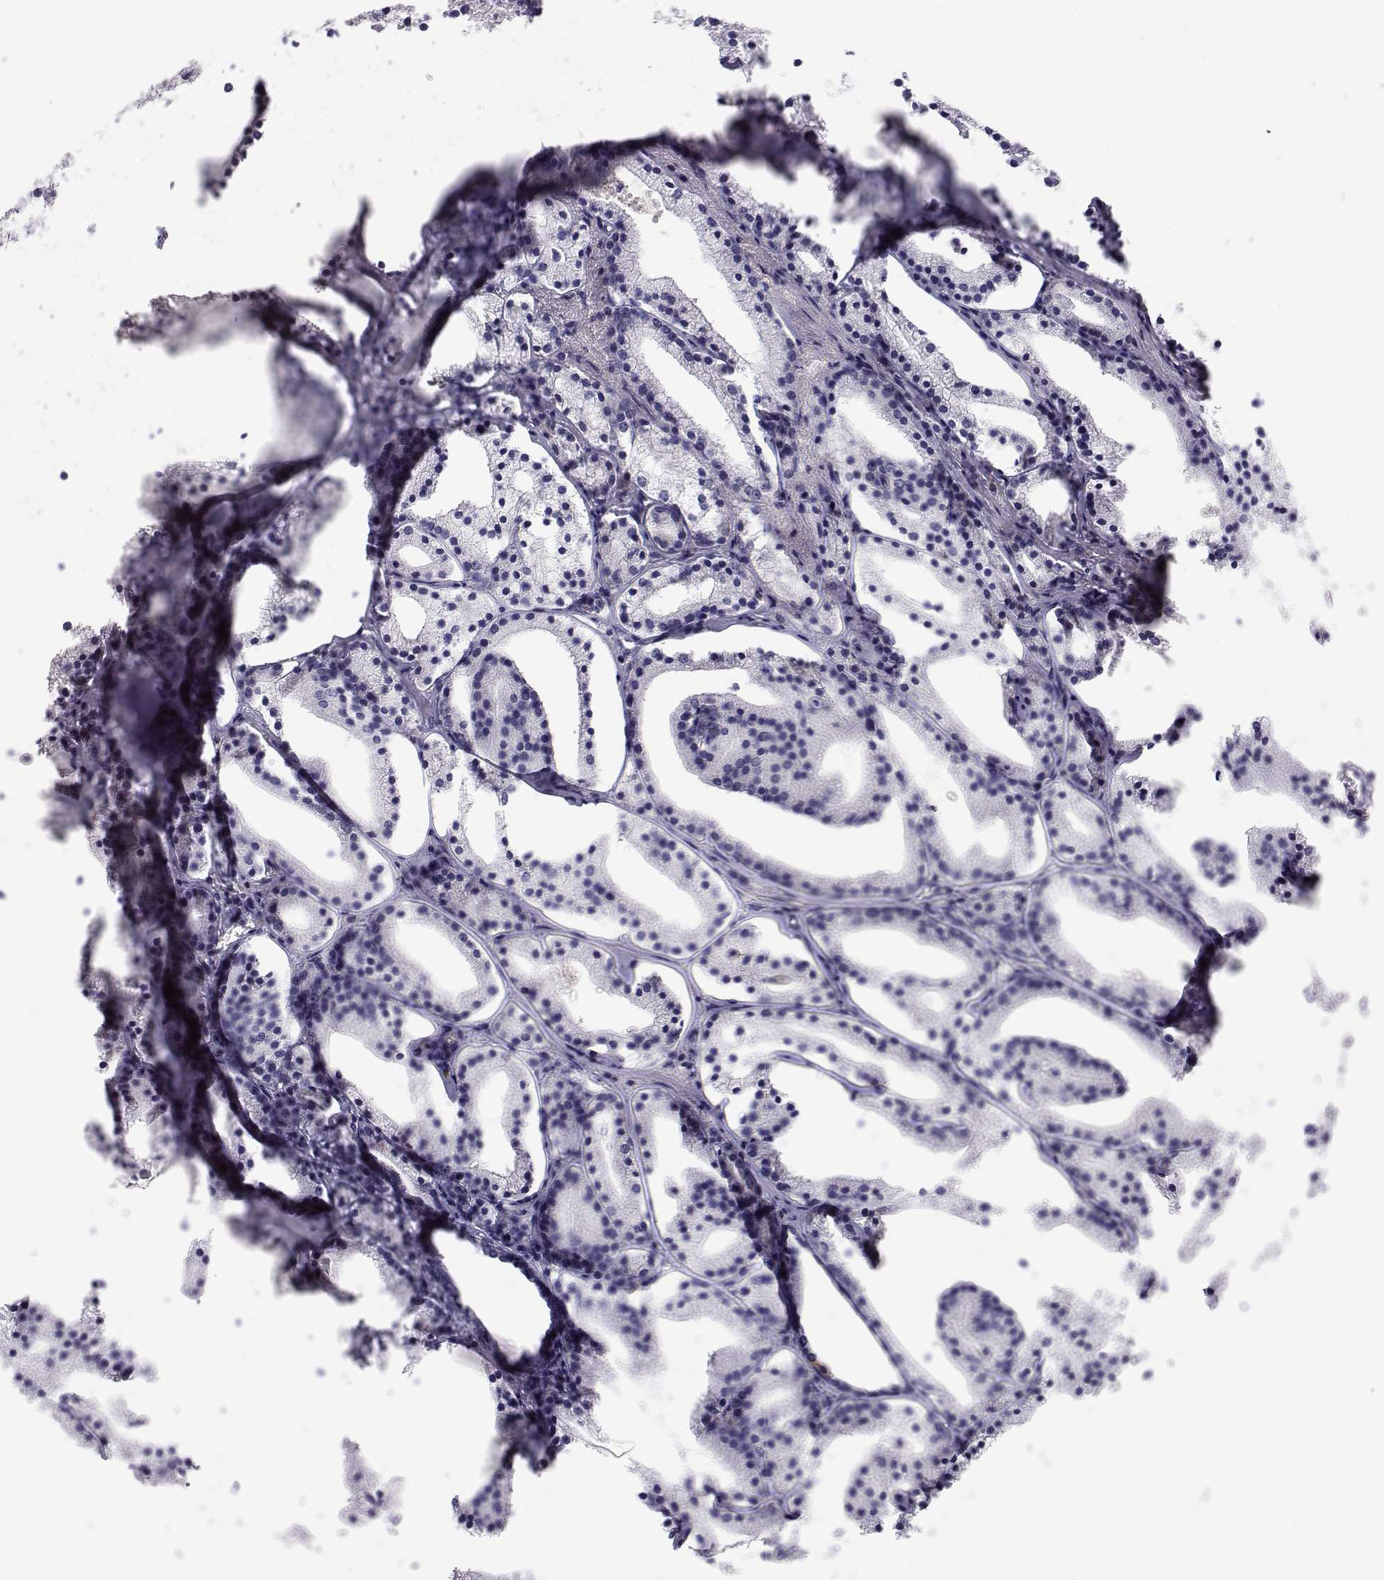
{"staining": {"intensity": "negative", "quantity": "none", "location": "none"}, "tissue": "prostate cancer", "cell_type": "Tumor cells", "image_type": "cancer", "snomed": [{"axis": "morphology", "description": "Adenocarcinoma, NOS"}, {"axis": "topography", "description": "Prostate"}], "caption": "An image of prostate adenocarcinoma stained for a protein shows no brown staining in tumor cells.", "gene": "PEX5L", "patient": {"sex": "male", "age": 69}}